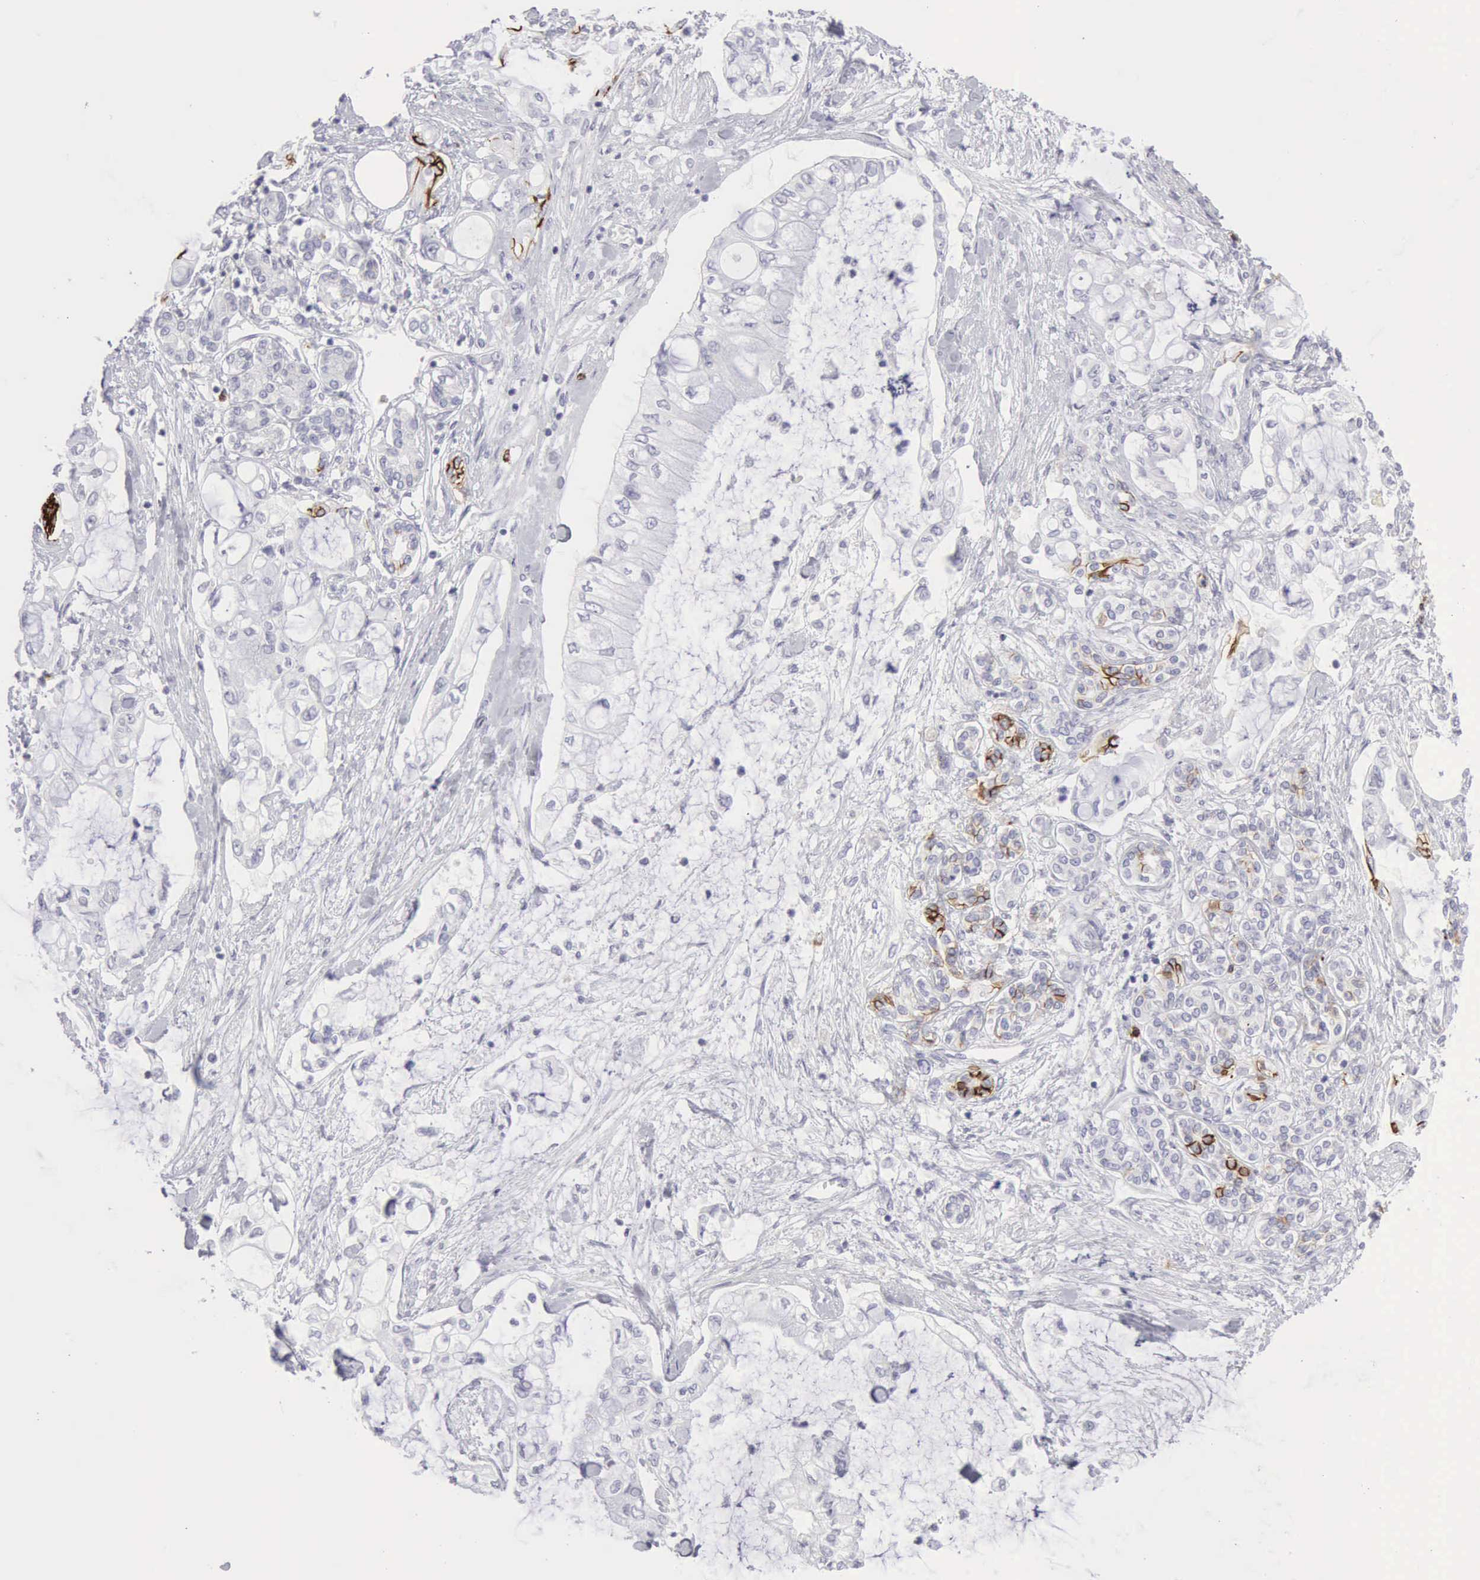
{"staining": {"intensity": "moderate", "quantity": "<25%", "location": "cytoplasmic/membranous,nuclear"}, "tissue": "pancreatic cancer", "cell_type": "Tumor cells", "image_type": "cancer", "snomed": [{"axis": "morphology", "description": "Adenocarcinoma, NOS"}, {"axis": "topography", "description": "Pancreas"}], "caption": "Immunohistochemical staining of pancreatic cancer exhibits low levels of moderate cytoplasmic/membranous and nuclear expression in about <25% of tumor cells.", "gene": "NCAM1", "patient": {"sex": "female", "age": 70}}